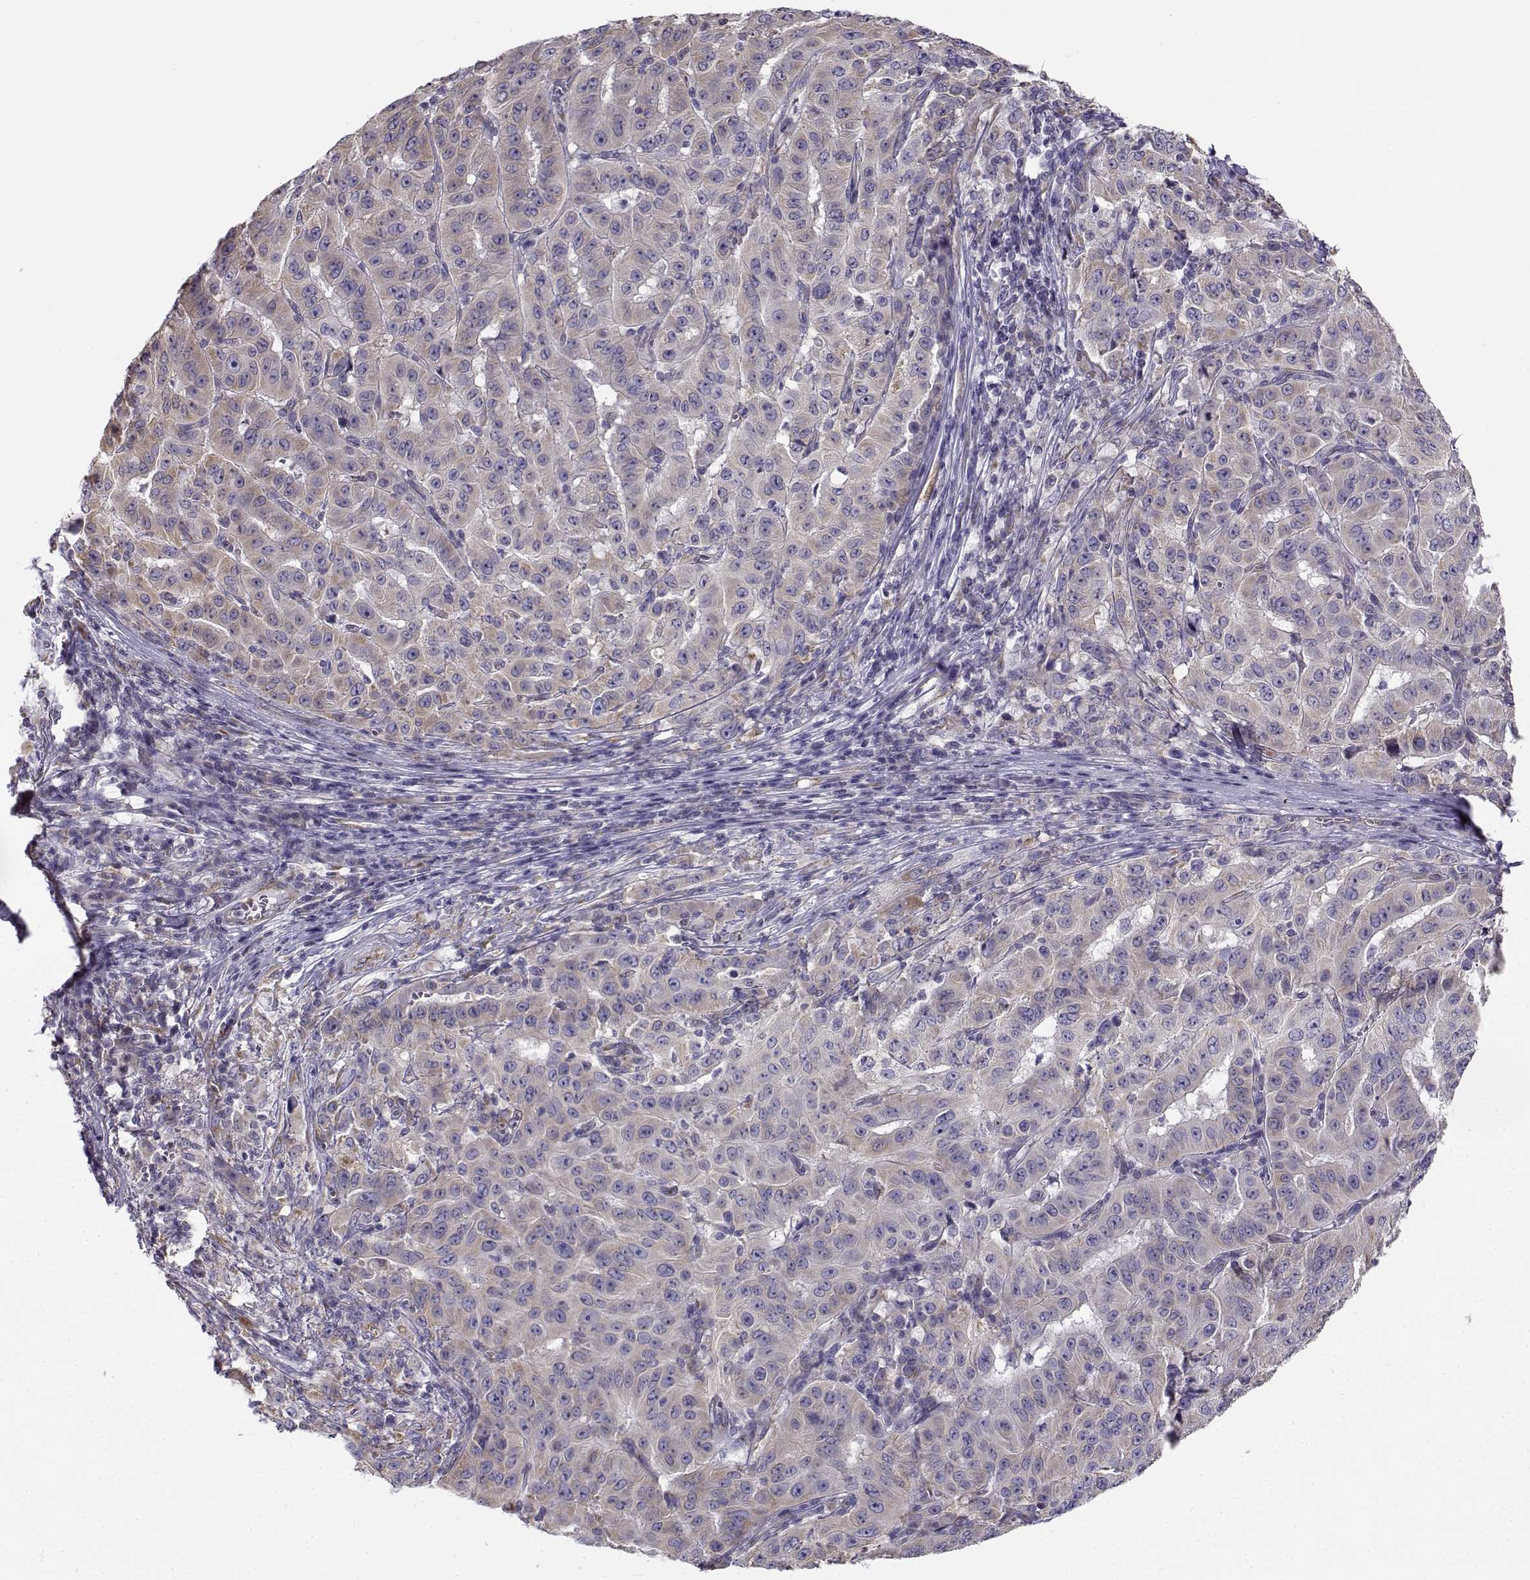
{"staining": {"intensity": "weak", "quantity": ">75%", "location": "cytoplasmic/membranous"}, "tissue": "pancreatic cancer", "cell_type": "Tumor cells", "image_type": "cancer", "snomed": [{"axis": "morphology", "description": "Adenocarcinoma, NOS"}, {"axis": "topography", "description": "Pancreas"}], "caption": "Weak cytoplasmic/membranous staining for a protein is identified in approximately >75% of tumor cells of pancreatic cancer (adenocarcinoma) using immunohistochemistry (IHC).", "gene": "BEND6", "patient": {"sex": "male", "age": 63}}